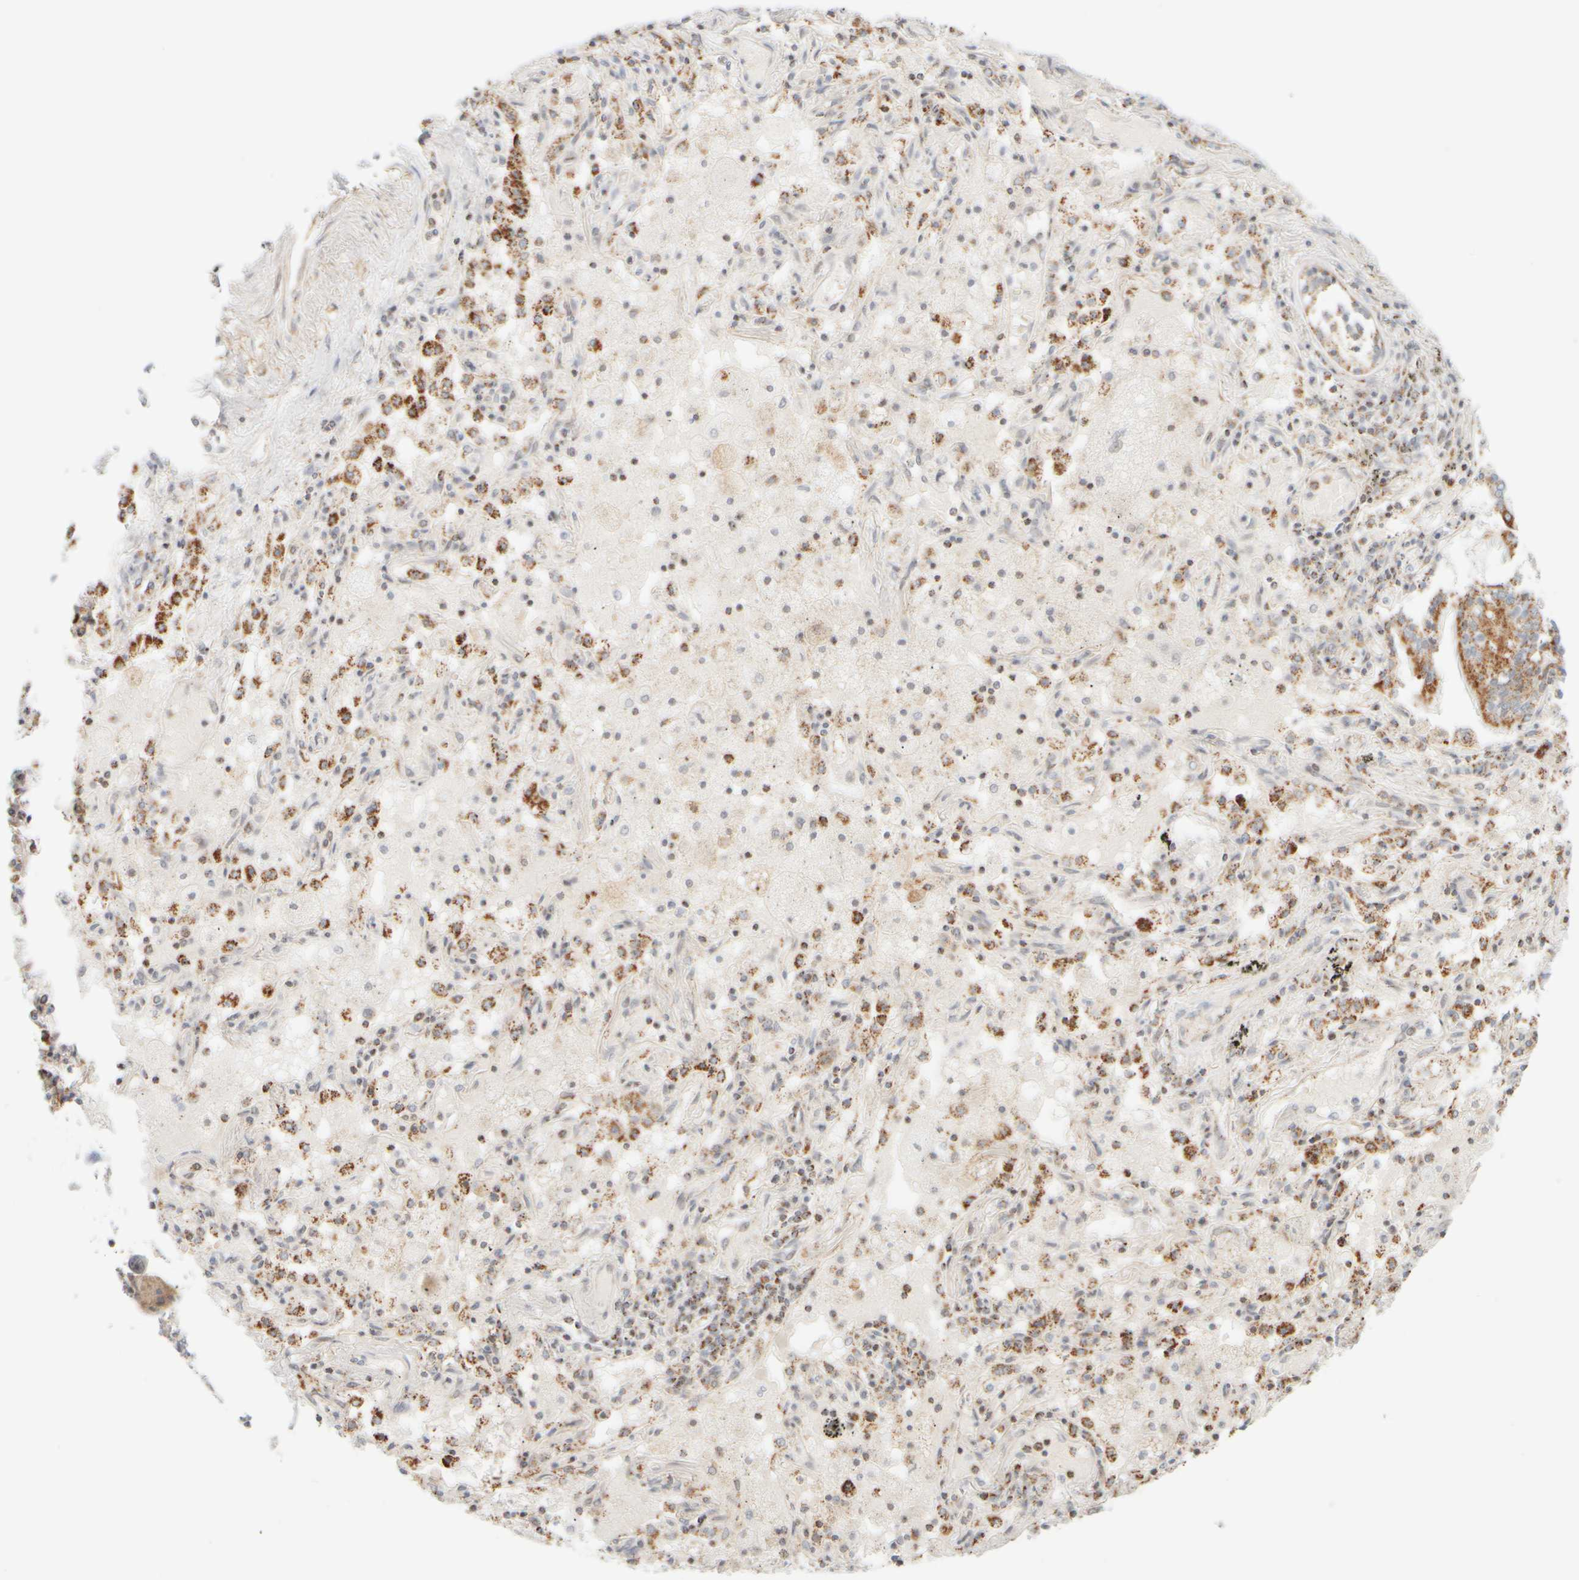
{"staining": {"intensity": "weak", "quantity": "25%-75%", "location": "cytoplasmic/membranous"}, "tissue": "lung cancer", "cell_type": "Tumor cells", "image_type": "cancer", "snomed": [{"axis": "morphology", "description": "Squamous cell carcinoma, NOS"}, {"axis": "topography", "description": "Lung"}], "caption": "The immunohistochemical stain shows weak cytoplasmic/membranous positivity in tumor cells of squamous cell carcinoma (lung) tissue. The protein is stained brown, and the nuclei are stained in blue (DAB (3,3'-diaminobenzidine) IHC with brightfield microscopy, high magnification).", "gene": "PPM1K", "patient": {"sex": "male", "age": 65}}